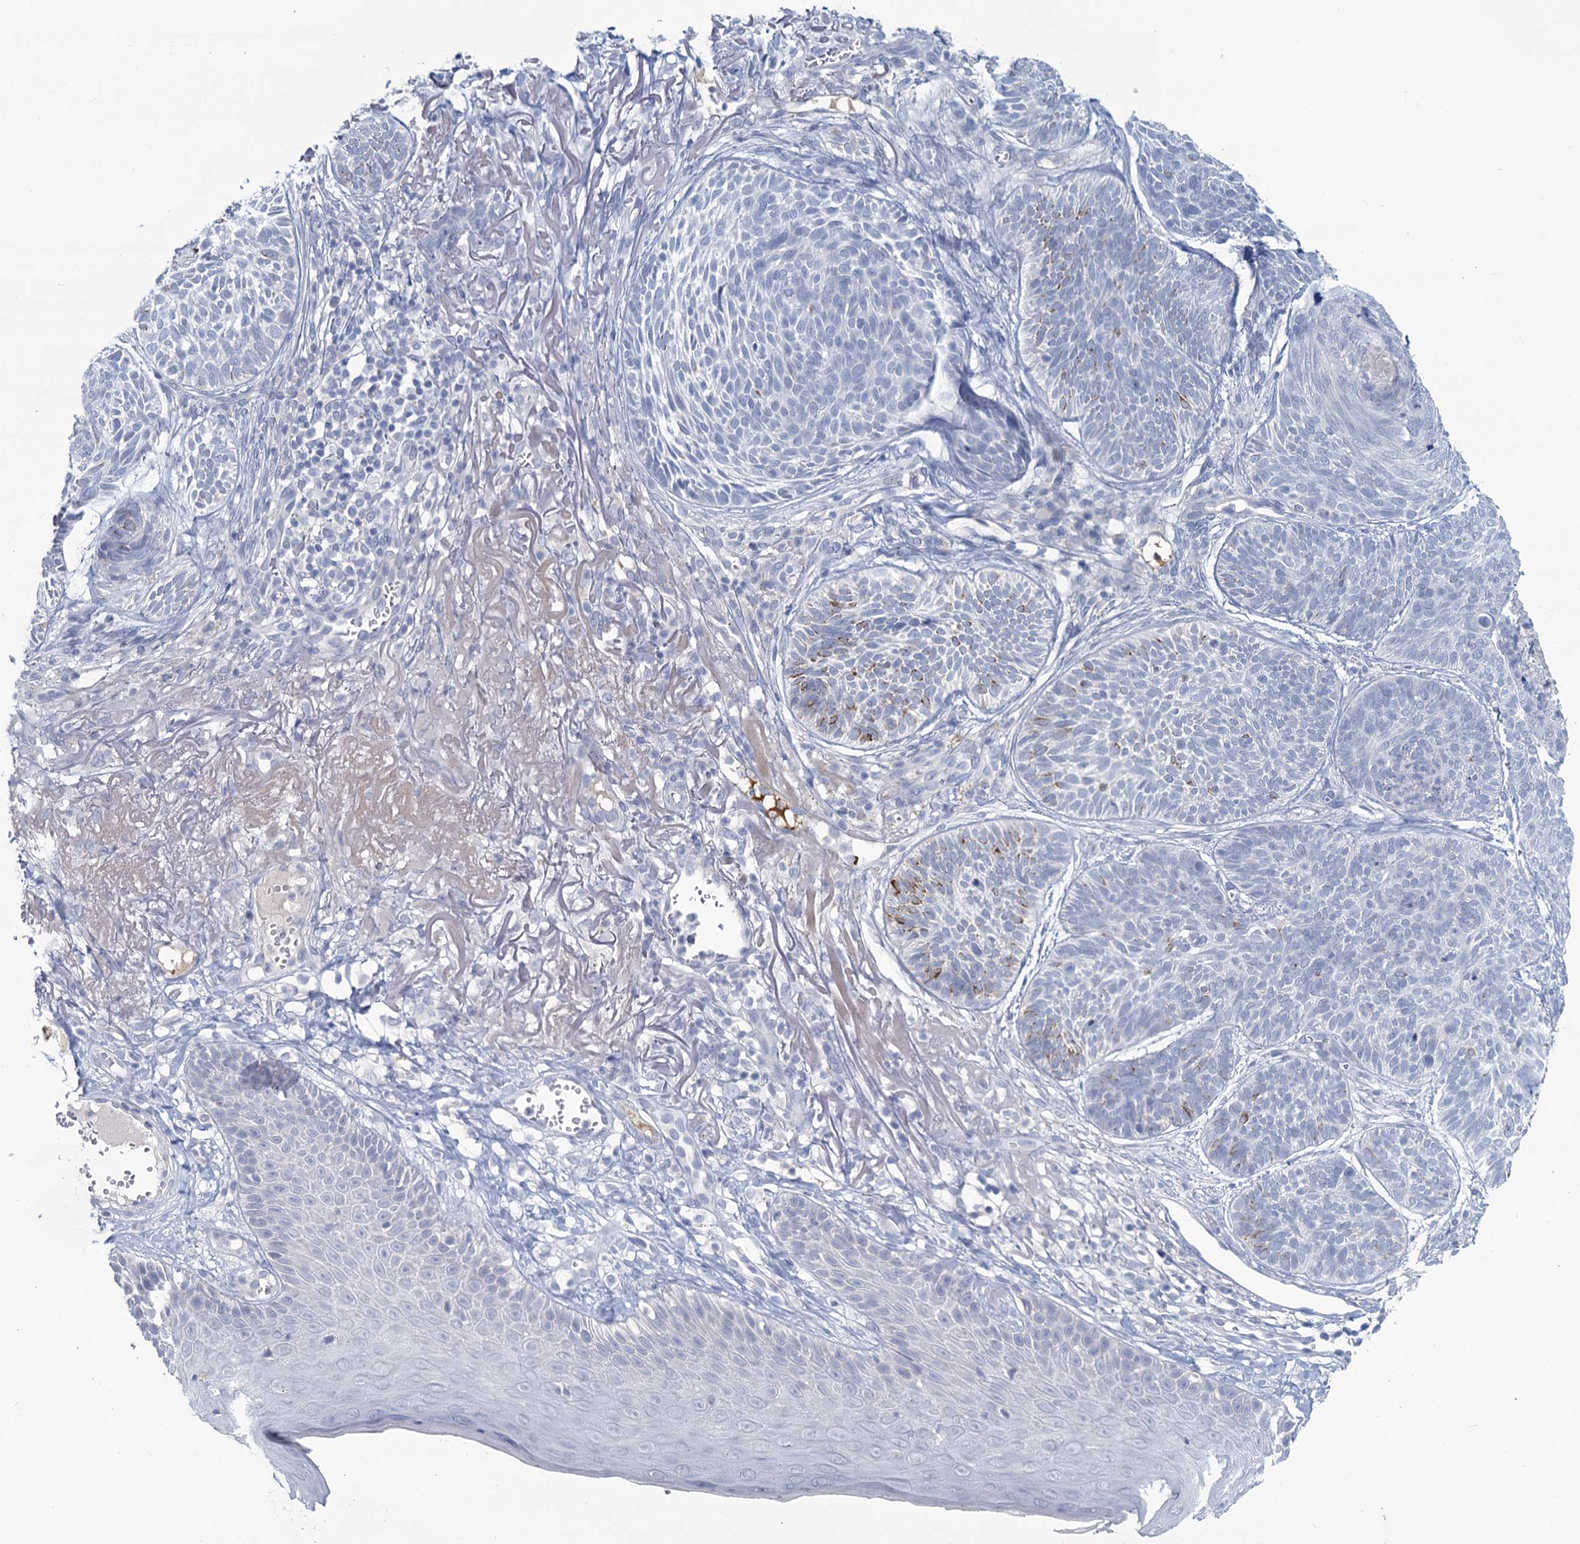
{"staining": {"intensity": "moderate", "quantity": "<25%", "location": "cytoplasmic/membranous"}, "tissue": "skin cancer", "cell_type": "Tumor cells", "image_type": "cancer", "snomed": [{"axis": "morphology", "description": "Normal tissue, NOS"}, {"axis": "morphology", "description": "Basal cell carcinoma"}, {"axis": "topography", "description": "Skin"}], "caption": "A micrograph of skin cancer (basal cell carcinoma) stained for a protein exhibits moderate cytoplasmic/membranous brown staining in tumor cells.", "gene": "CHGA", "patient": {"sex": "male", "age": 66}}